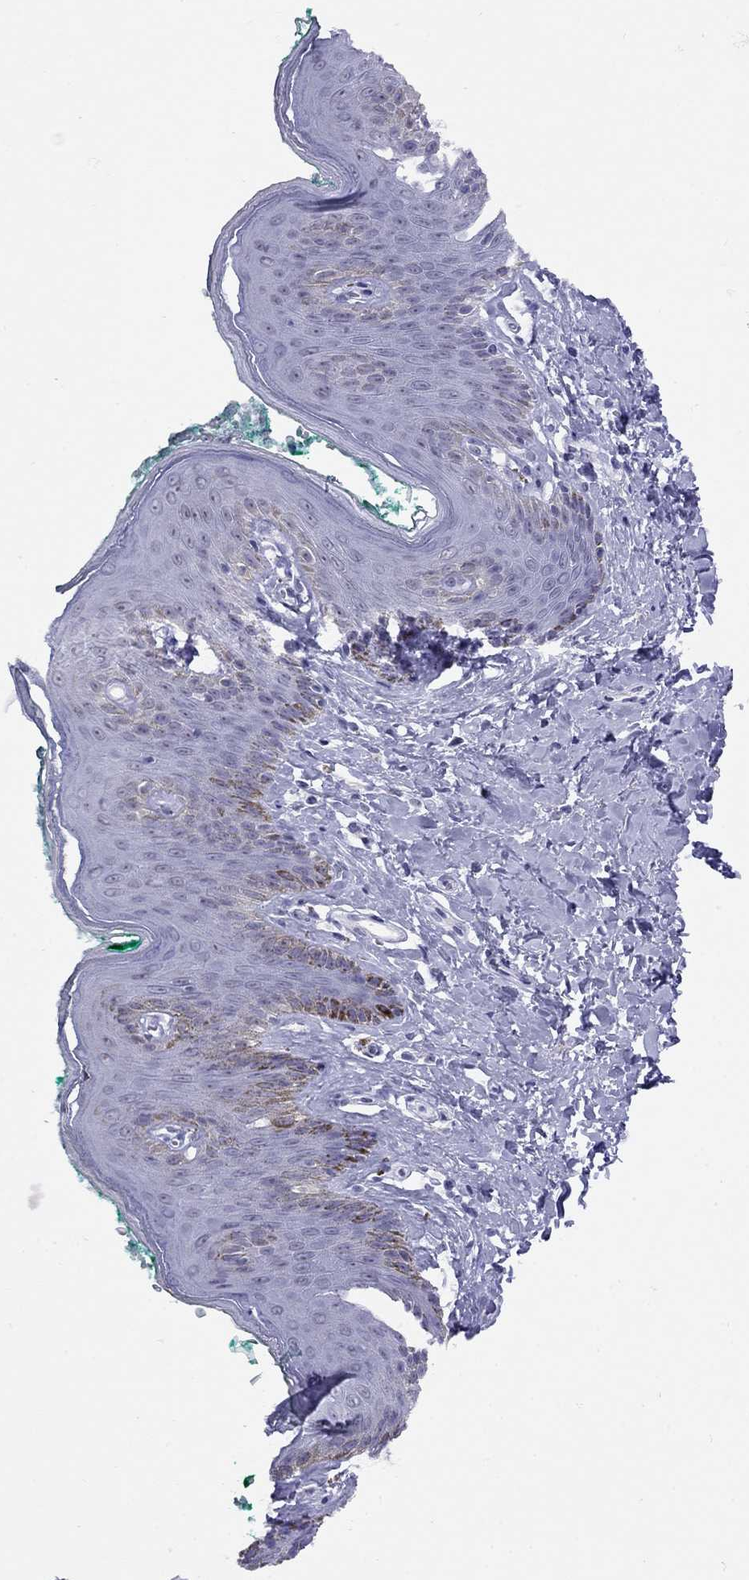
{"staining": {"intensity": "negative", "quantity": "none", "location": "none"}, "tissue": "skin", "cell_type": "Epidermal cells", "image_type": "normal", "snomed": [{"axis": "morphology", "description": "Normal tissue, NOS"}, {"axis": "topography", "description": "Vulva"}], "caption": "DAB immunohistochemical staining of unremarkable skin demonstrates no significant expression in epidermal cells. (Stains: DAB (3,3'-diaminobenzidine) immunohistochemistry (IHC) with hematoxylin counter stain, Microscopy: brightfield microscopy at high magnification).", "gene": "LYAR", "patient": {"sex": "female", "age": 66}}